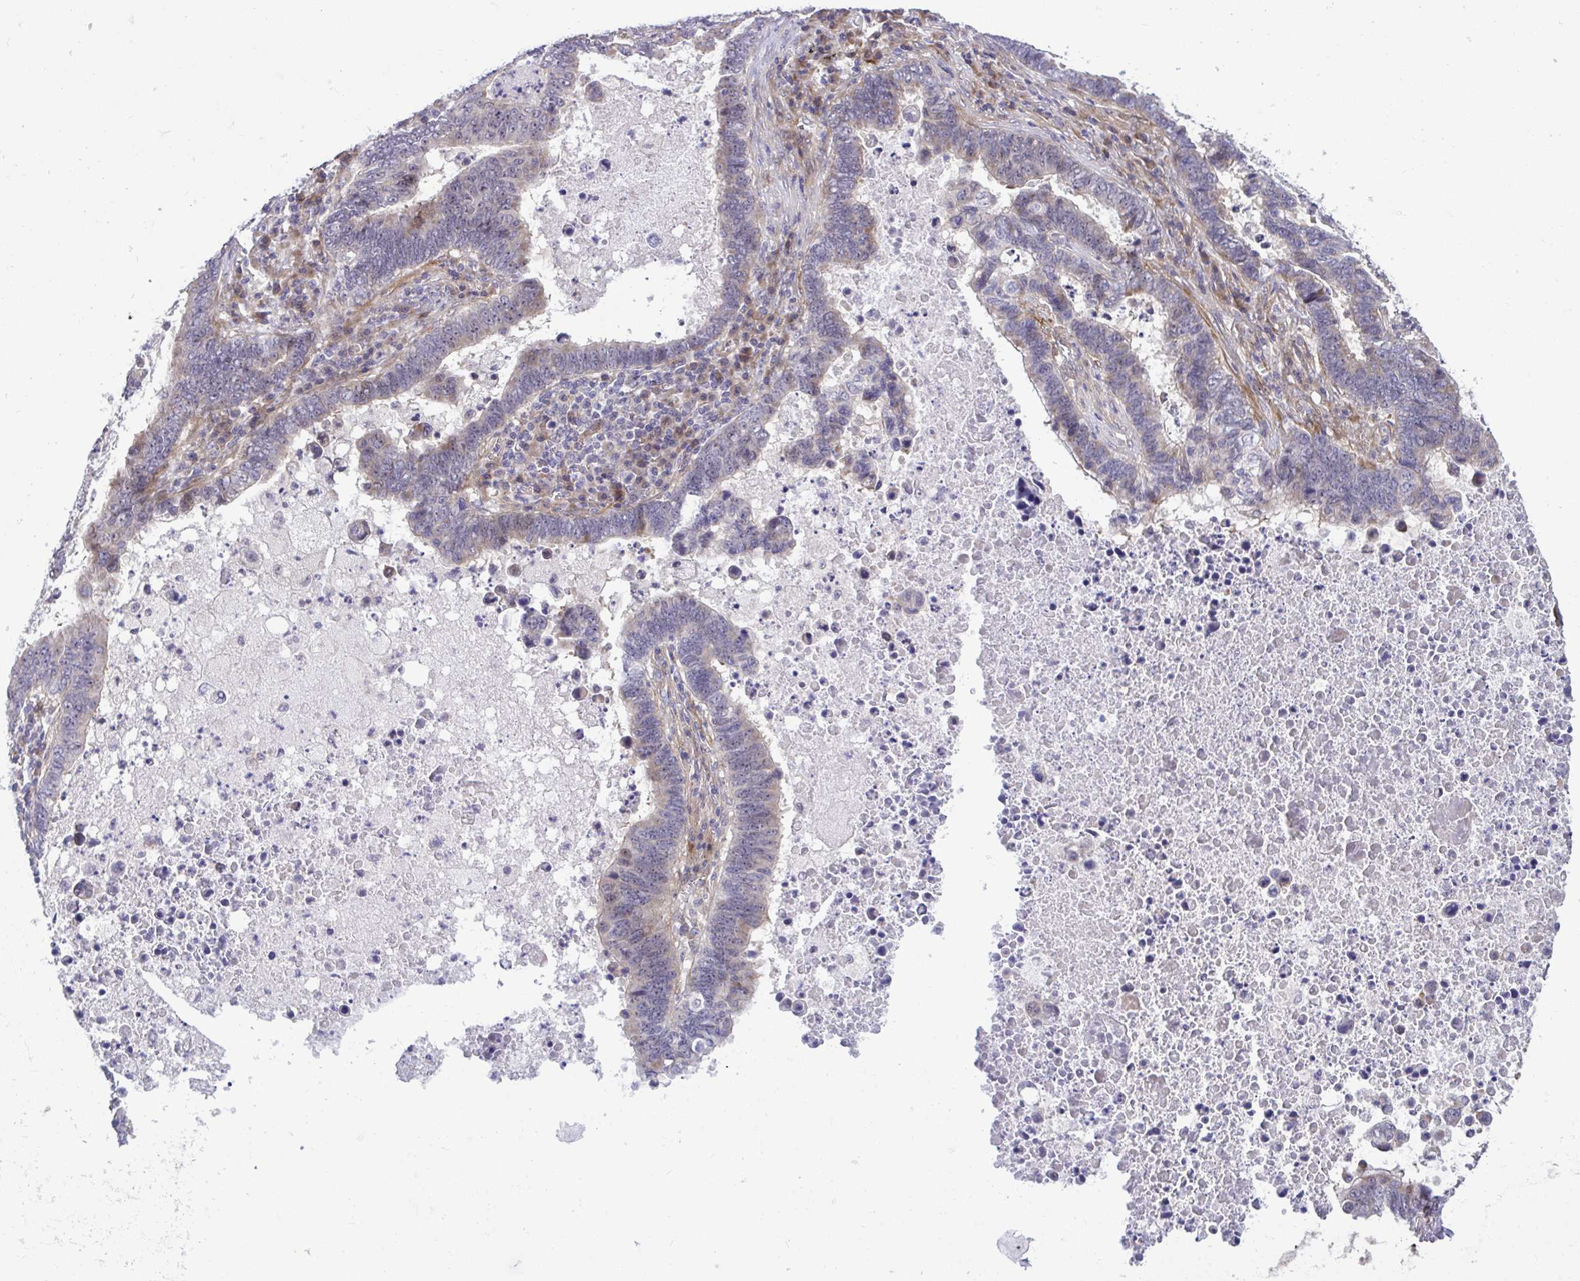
{"staining": {"intensity": "weak", "quantity": "<25%", "location": "cytoplasmic/membranous"}, "tissue": "lung cancer", "cell_type": "Tumor cells", "image_type": "cancer", "snomed": [{"axis": "morphology", "description": "Aneuploidy"}, {"axis": "morphology", "description": "Adenocarcinoma, NOS"}, {"axis": "morphology", "description": "Adenocarcinoma primary or metastatic"}, {"axis": "topography", "description": "Lung"}], "caption": "Histopathology image shows no significant protein positivity in tumor cells of adenocarcinoma primary or metastatic (lung).", "gene": "HMBOX1", "patient": {"sex": "female", "age": 75}}